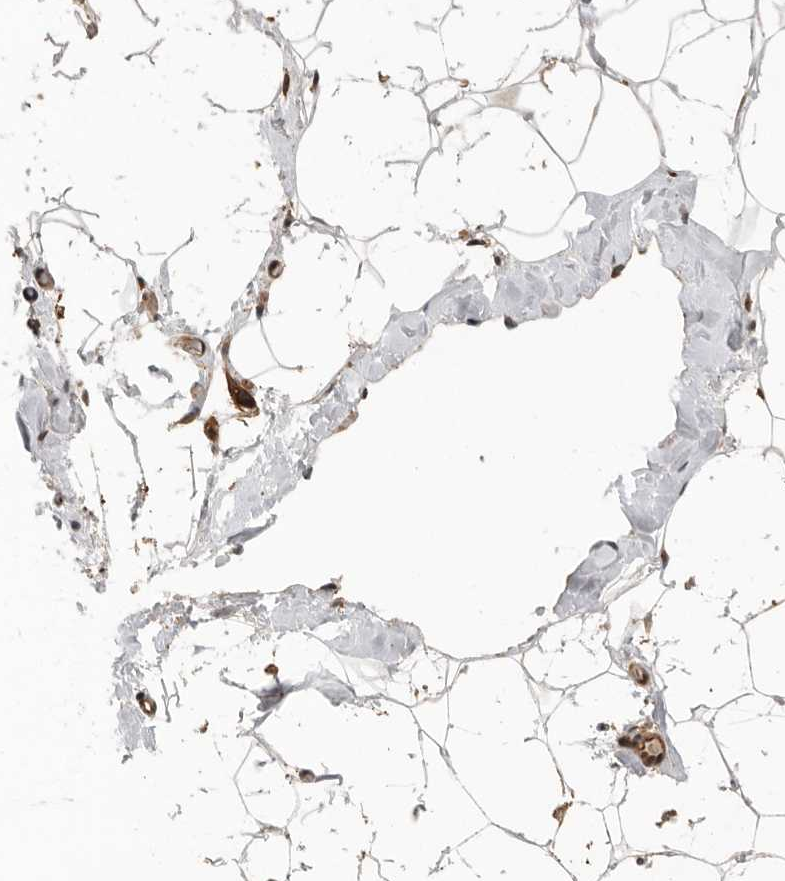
{"staining": {"intensity": "strong", "quantity": ">75%", "location": "cytoplasmic/membranous"}, "tissue": "adipose tissue", "cell_type": "Adipocytes", "image_type": "normal", "snomed": [{"axis": "morphology", "description": "Normal tissue, NOS"}, {"axis": "morphology", "description": "Fibrosis, NOS"}, {"axis": "topography", "description": "Breast"}, {"axis": "topography", "description": "Adipose tissue"}], "caption": "A high amount of strong cytoplasmic/membranous expression is seen in approximately >75% of adipocytes in unremarkable adipose tissue. (DAB IHC, brown staining for protein, blue staining for nuclei).", "gene": "RNF157", "patient": {"sex": "female", "age": 39}}